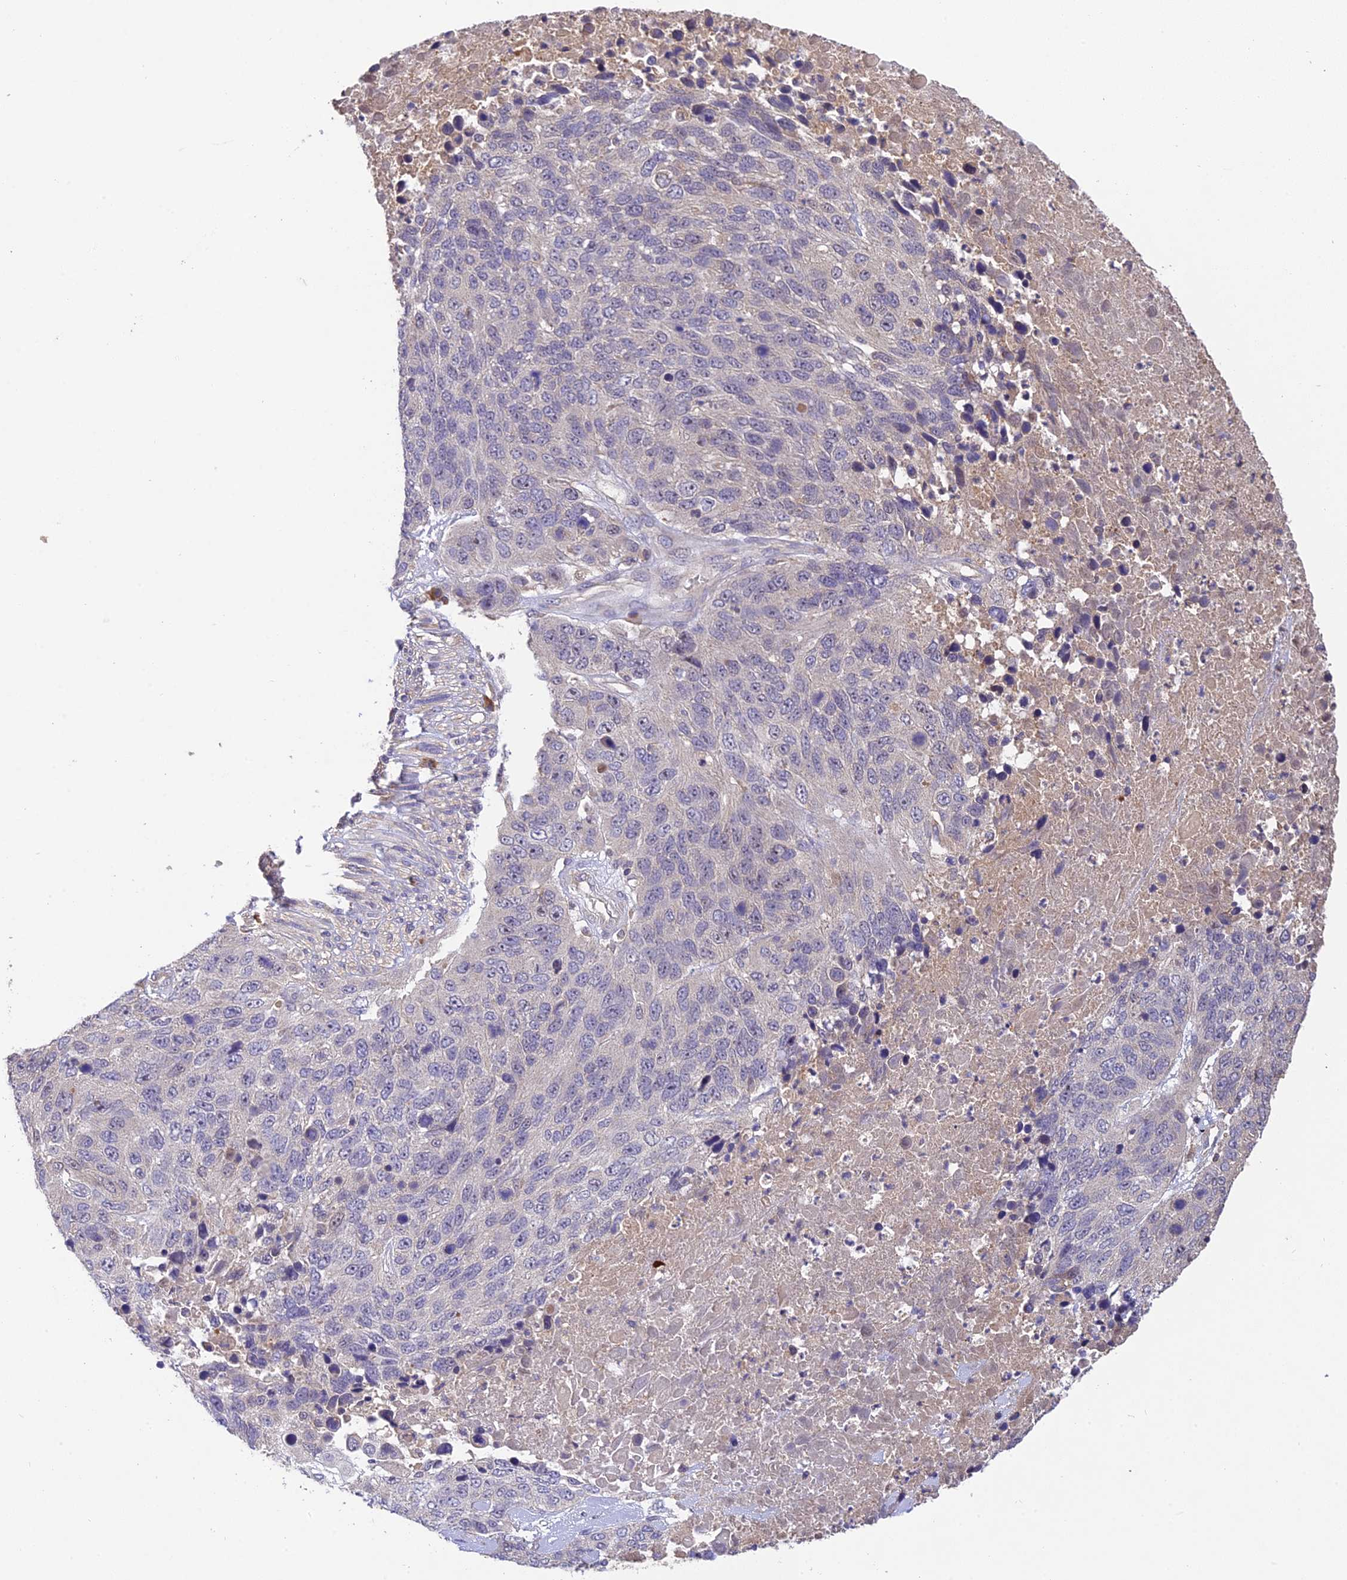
{"staining": {"intensity": "negative", "quantity": "none", "location": "none"}, "tissue": "lung cancer", "cell_type": "Tumor cells", "image_type": "cancer", "snomed": [{"axis": "morphology", "description": "Normal tissue, NOS"}, {"axis": "morphology", "description": "Squamous cell carcinoma, NOS"}, {"axis": "topography", "description": "Lymph node"}, {"axis": "topography", "description": "Lung"}], "caption": "Immunohistochemical staining of lung squamous cell carcinoma shows no significant positivity in tumor cells.", "gene": "DENND5B", "patient": {"sex": "male", "age": 66}}